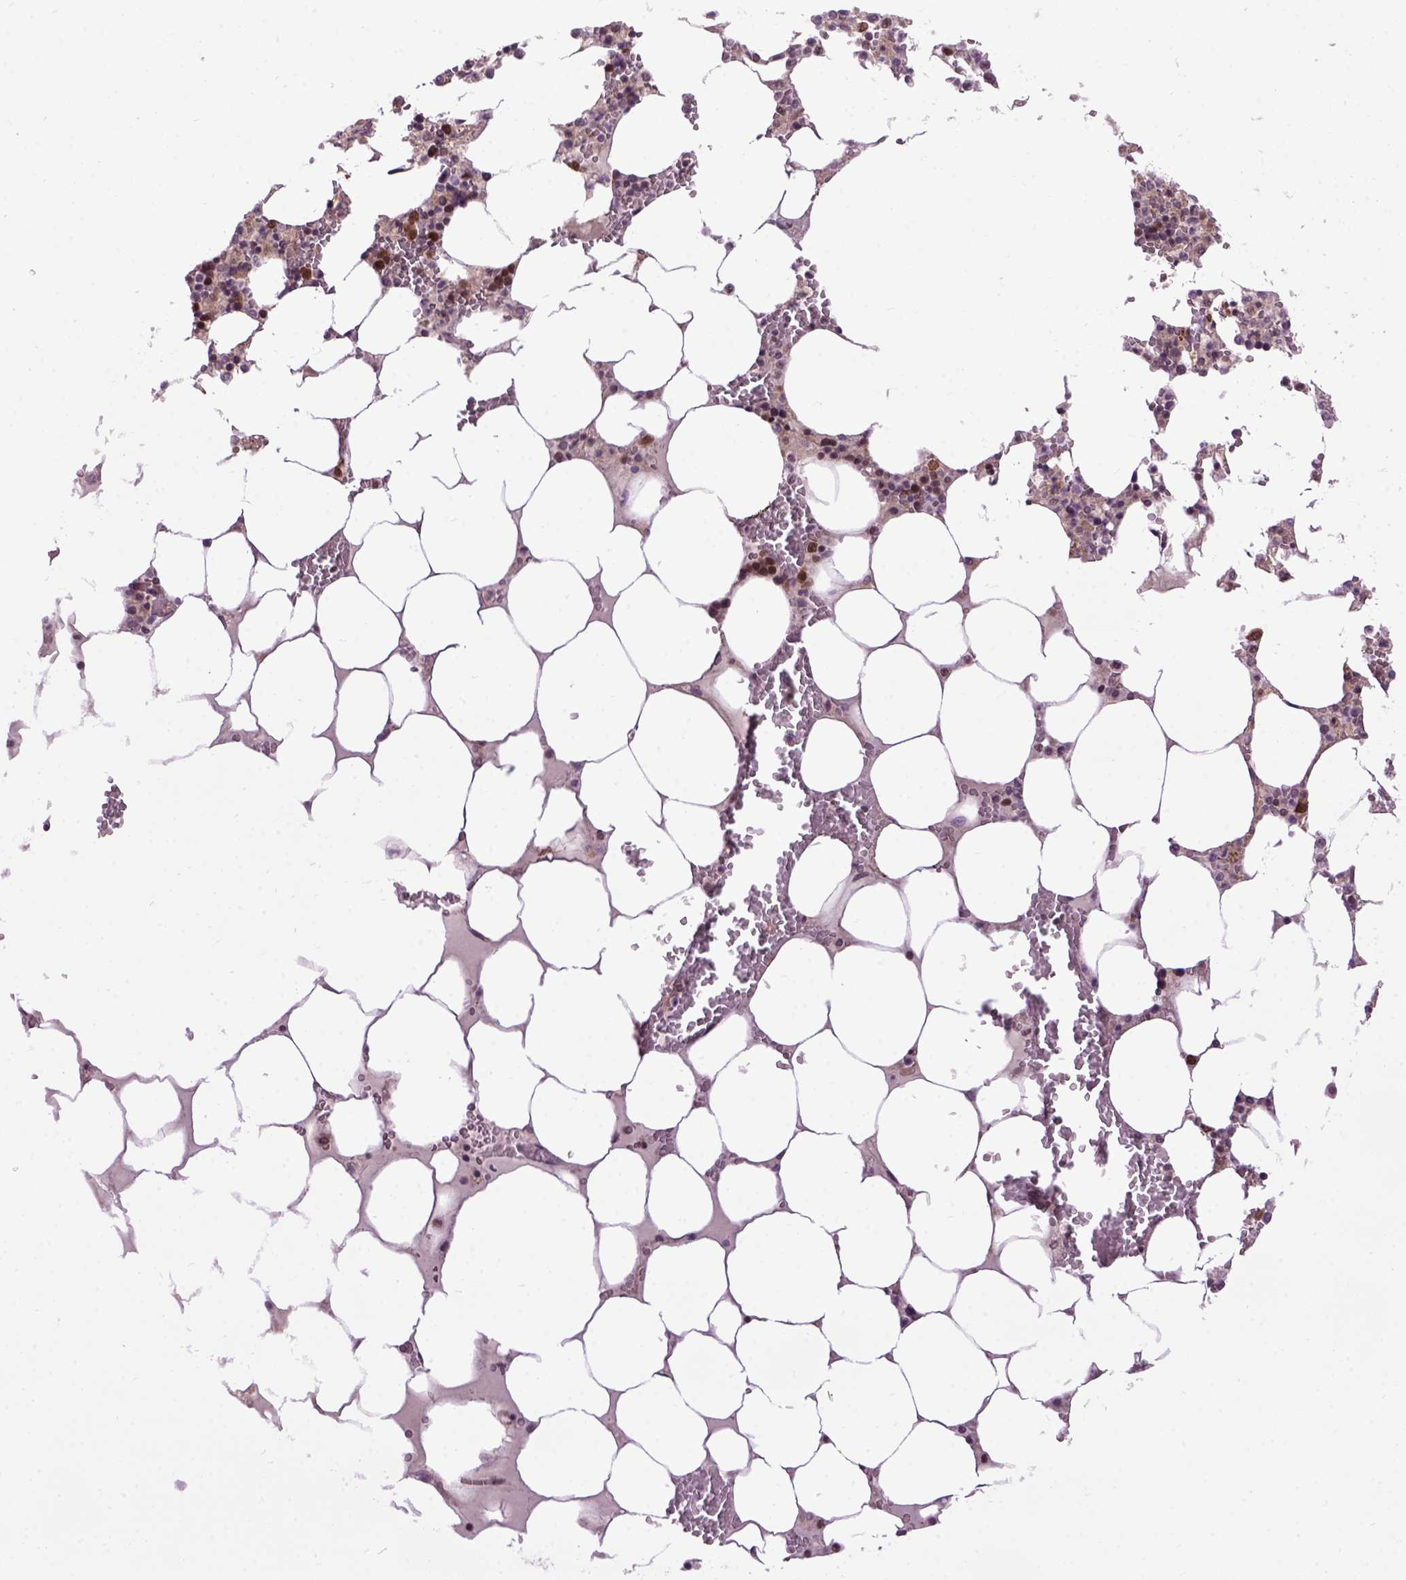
{"staining": {"intensity": "strong", "quantity": "<25%", "location": "nuclear"}, "tissue": "bone marrow", "cell_type": "Hematopoietic cells", "image_type": "normal", "snomed": [{"axis": "morphology", "description": "Normal tissue, NOS"}, {"axis": "topography", "description": "Bone marrow"}], "caption": "A micrograph of bone marrow stained for a protein shows strong nuclear brown staining in hematopoietic cells. (Brightfield microscopy of DAB IHC at high magnification).", "gene": "WDR48", "patient": {"sex": "male", "age": 64}}